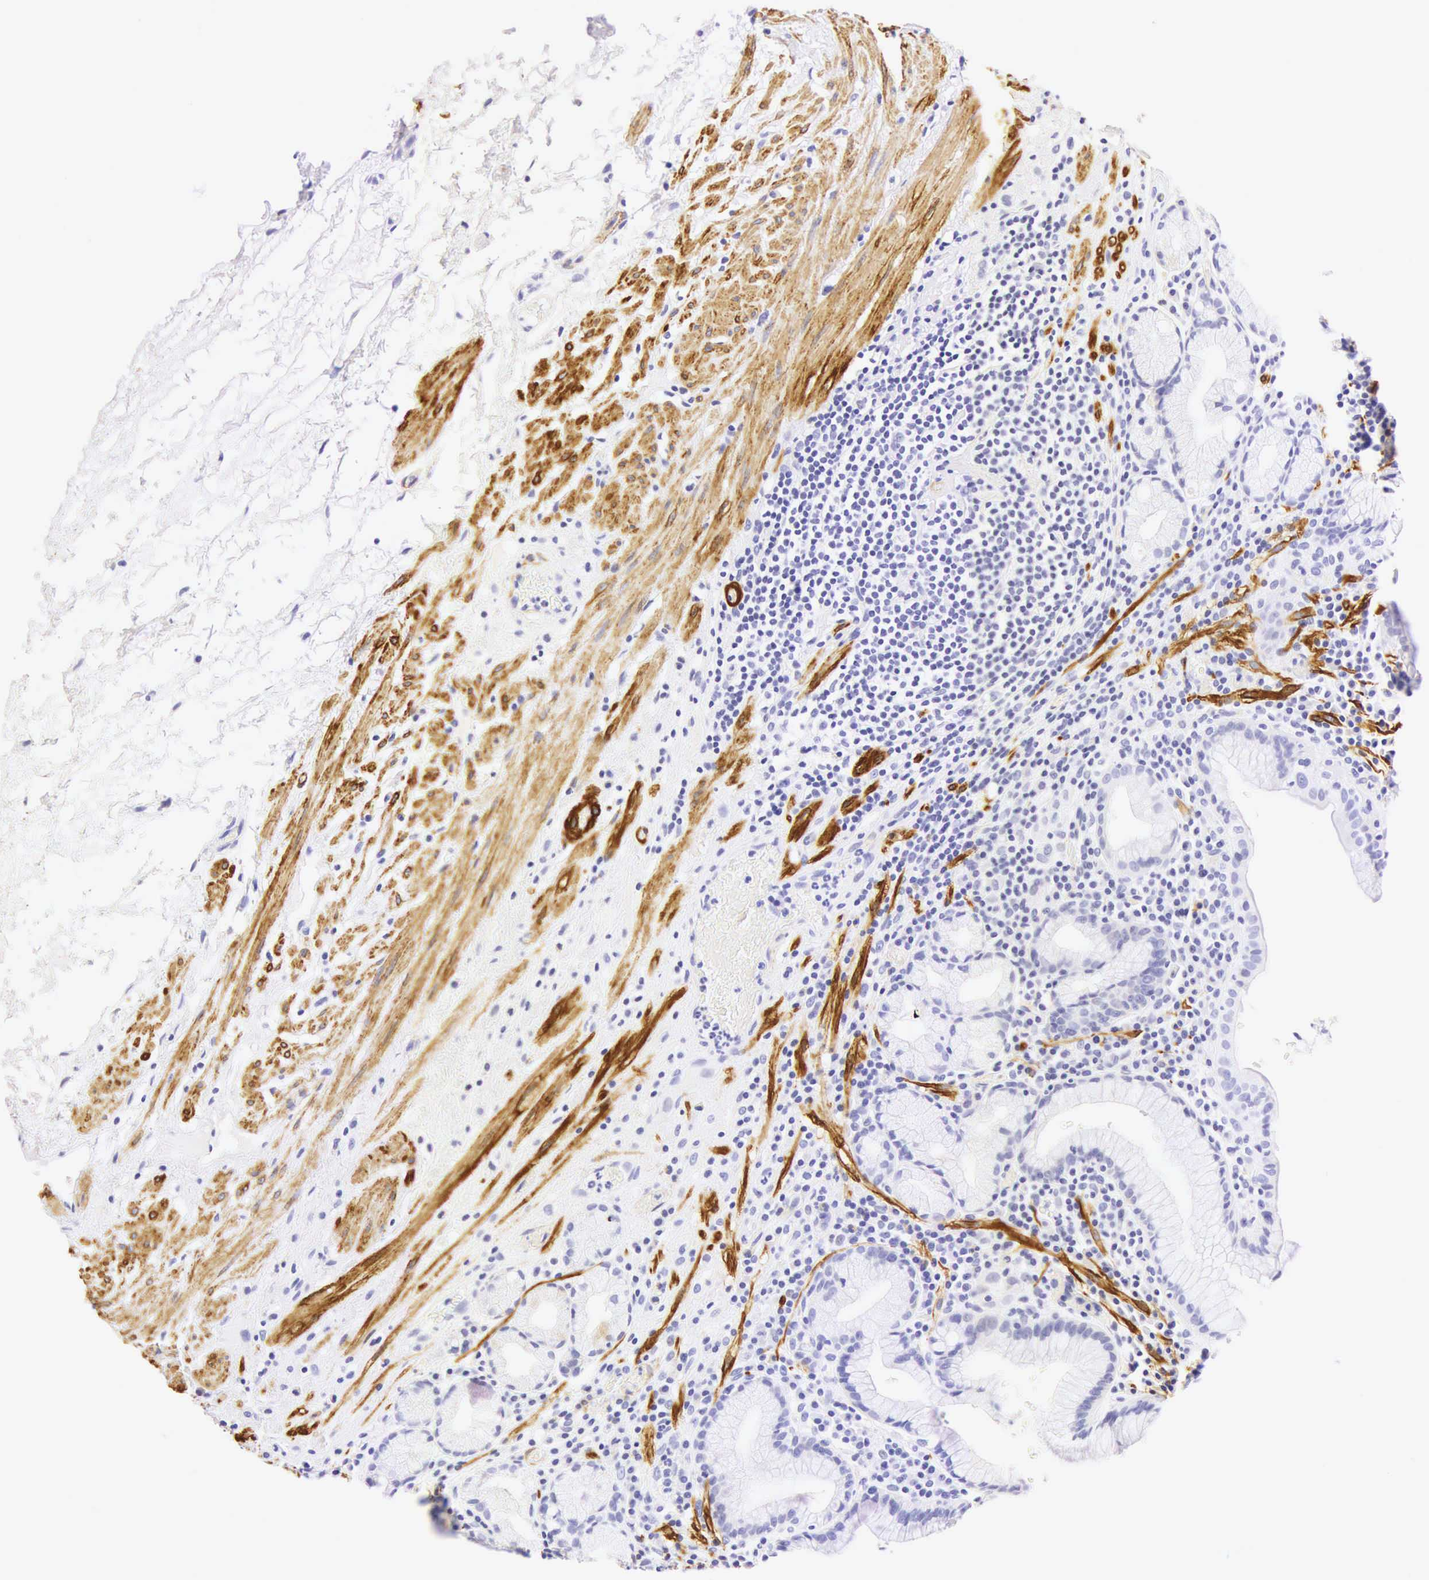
{"staining": {"intensity": "negative", "quantity": "none", "location": "none"}, "tissue": "stomach", "cell_type": "Glandular cells", "image_type": "normal", "snomed": [{"axis": "morphology", "description": "Normal tissue, NOS"}, {"axis": "topography", "description": "Stomach, lower"}, {"axis": "topography", "description": "Duodenum"}], "caption": "Benign stomach was stained to show a protein in brown. There is no significant staining in glandular cells. (DAB immunohistochemistry visualized using brightfield microscopy, high magnification).", "gene": "CALD1", "patient": {"sex": "male", "age": 84}}